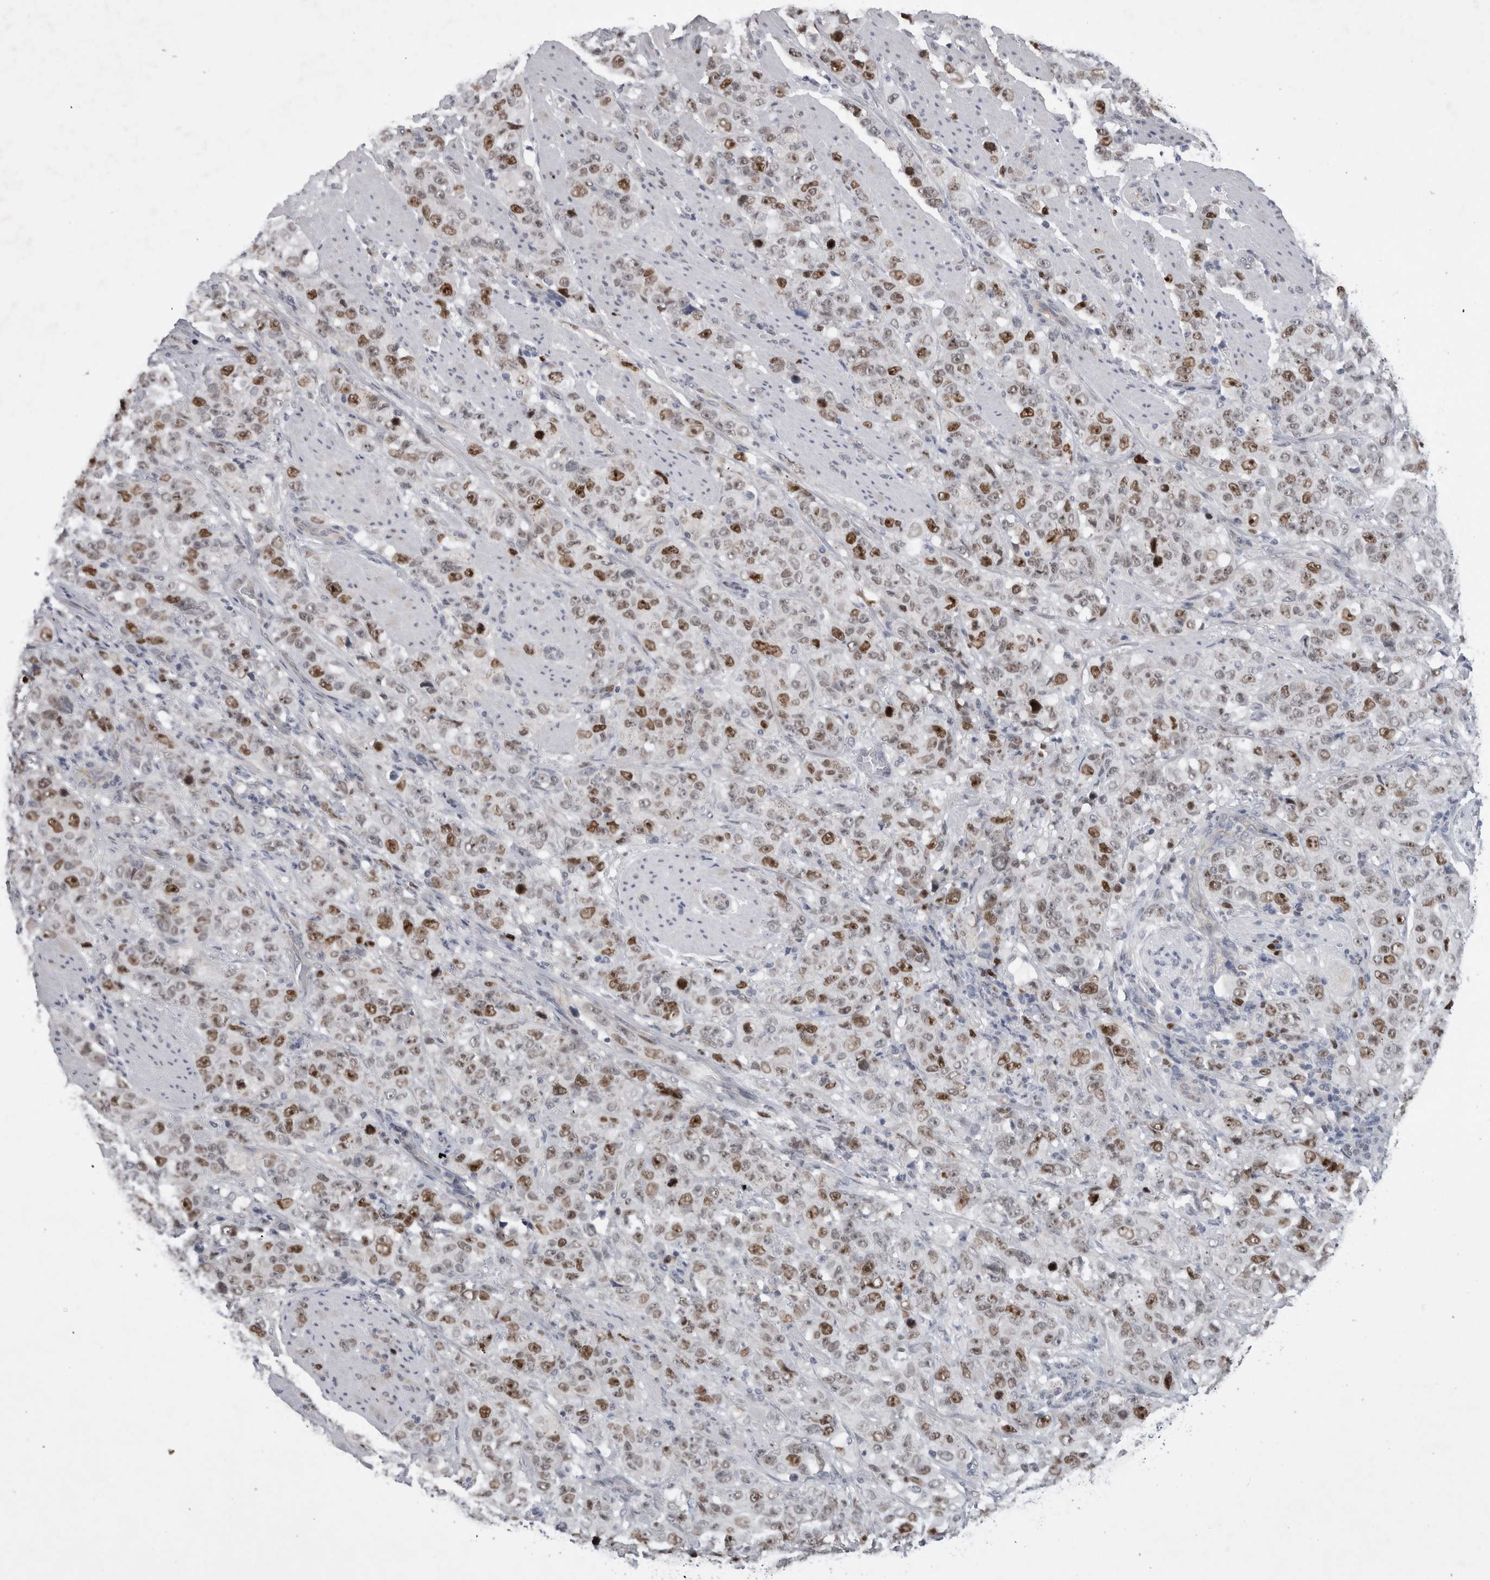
{"staining": {"intensity": "moderate", "quantity": ">75%", "location": "nuclear"}, "tissue": "stomach cancer", "cell_type": "Tumor cells", "image_type": "cancer", "snomed": [{"axis": "morphology", "description": "Adenocarcinoma, NOS"}, {"axis": "topography", "description": "Stomach"}], "caption": "Adenocarcinoma (stomach) stained with a brown dye exhibits moderate nuclear positive positivity in approximately >75% of tumor cells.", "gene": "KIF18B", "patient": {"sex": "male", "age": 48}}